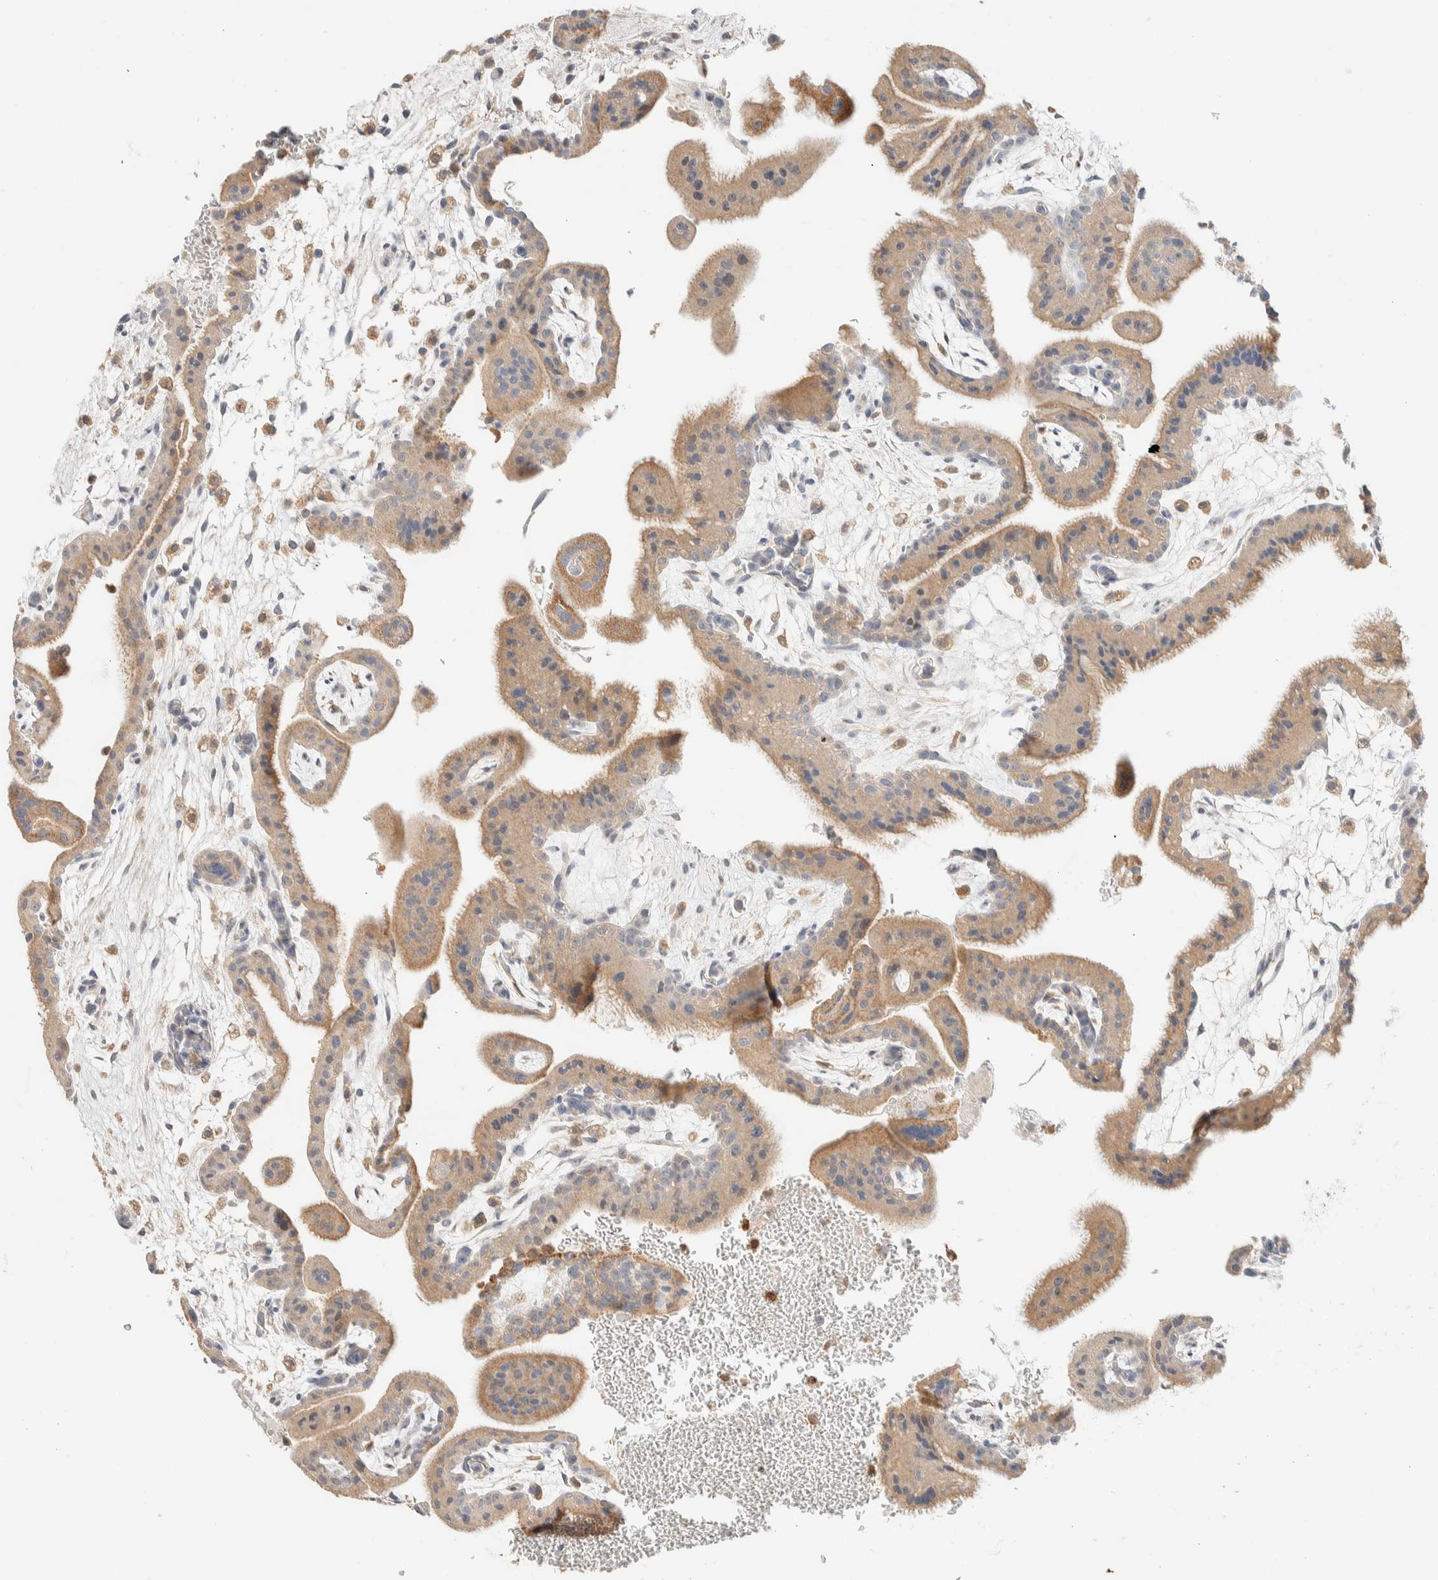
{"staining": {"intensity": "negative", "quantity": "none", "location": "none"}, "tissue": "placenta", "cell_type": "Decidual cells", "image_type": "normal", "snomed": [{"axis": "morphology", "description": "Normal tissue, NOS"}, {"axis": "topography", "description": "Placenta"}], "caption": "Placenta was stained to show a protein in brown. There is no significant staining in decidual cells. (DAB IHC, high magnification).", "gene": "HDHD3", "patient": {"sex": "female", "age": 35}}